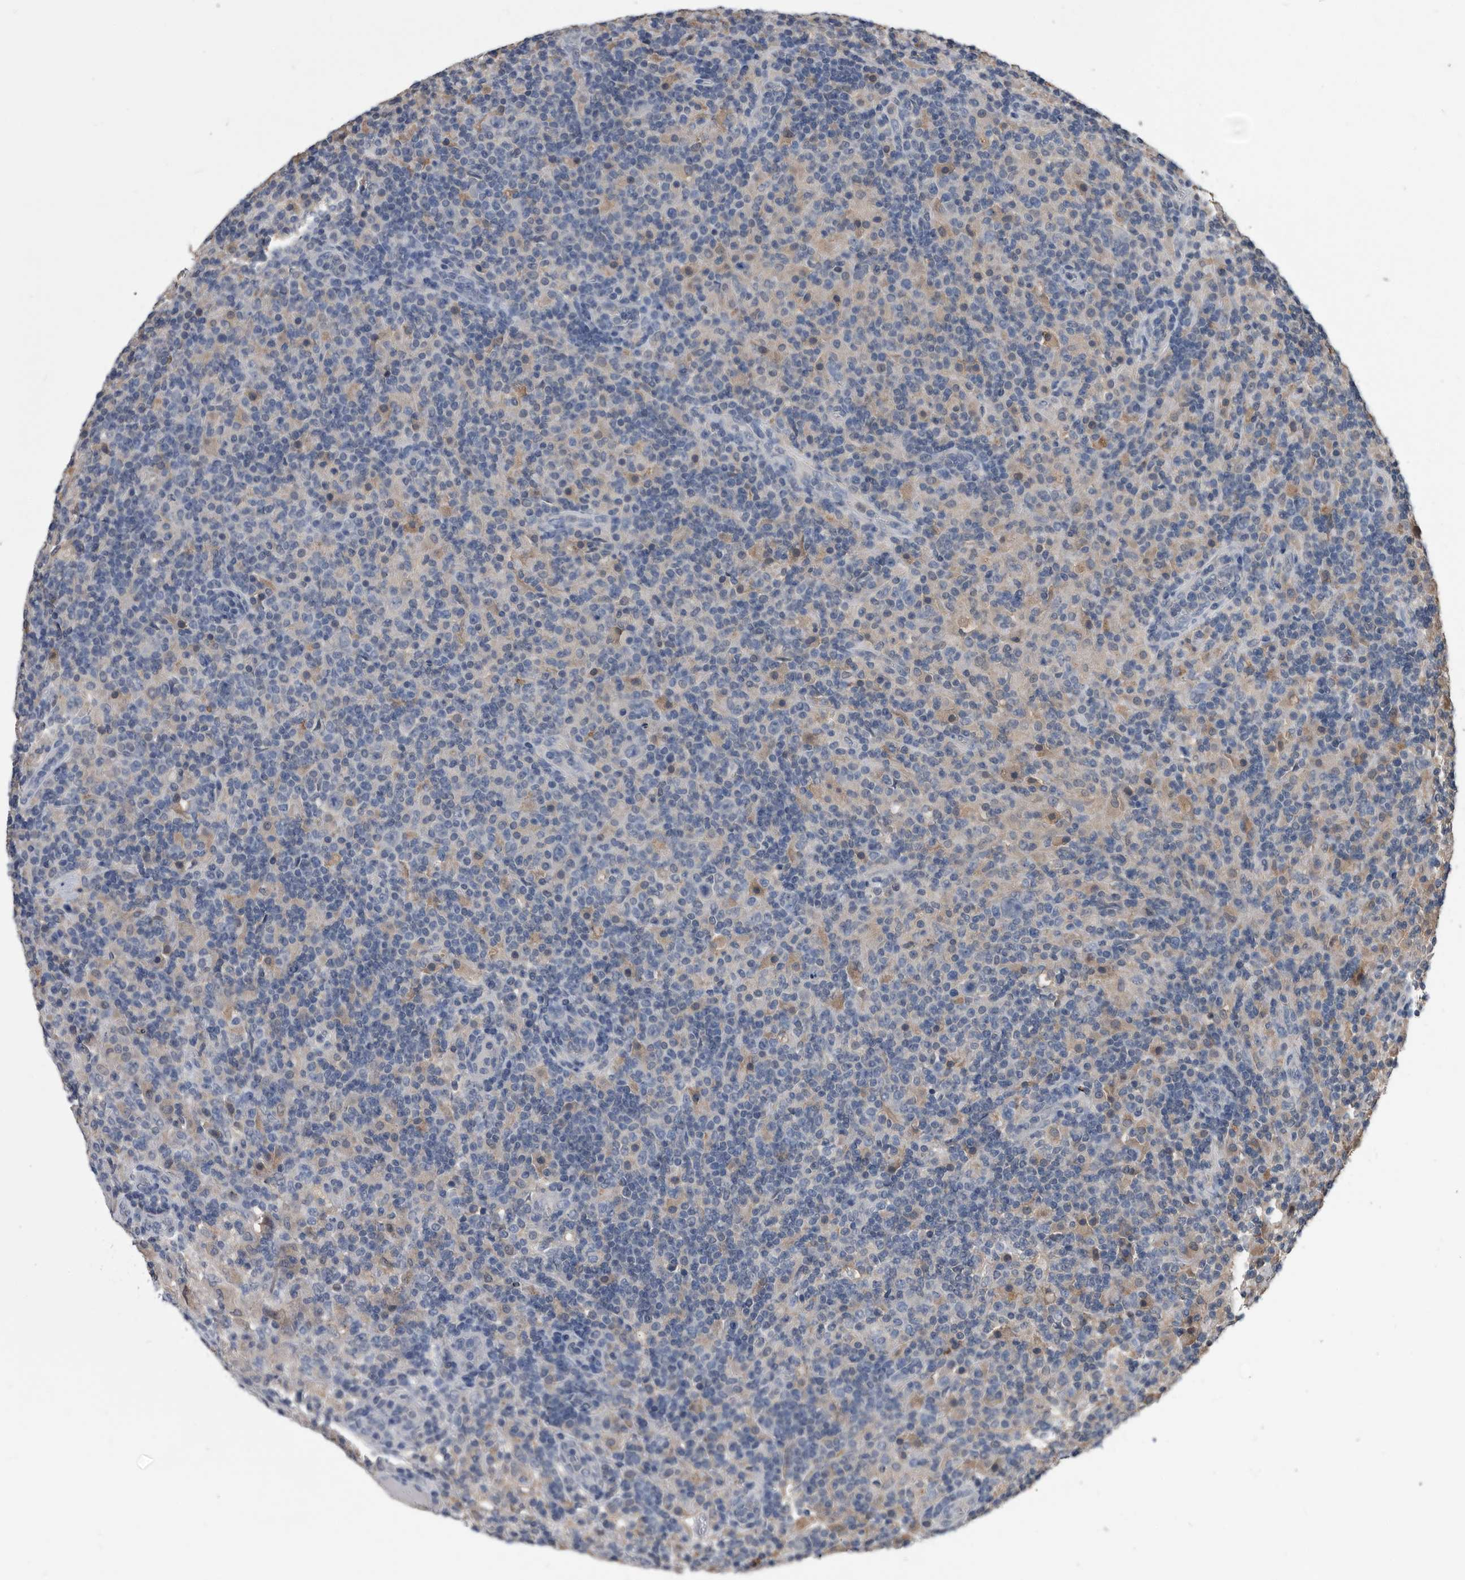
{"staining": {"intensity": "negative", "quantity": "none", "location": "none"}, "tissue": "lymphoma", "cell_type": "Tumor cells", "image_type": "cancer", "snomed": [{"axis": "morphology", "description": "Hodgkin's disease, NOS"}, {"axis": "topography", "description": "Lymph node"}], "caption": "Immunohistochemistry of Hodgkin's disease displays no staining in tumor cells.", "gene": "PDXK", "patient": {"sex": "male", "age": 70}}